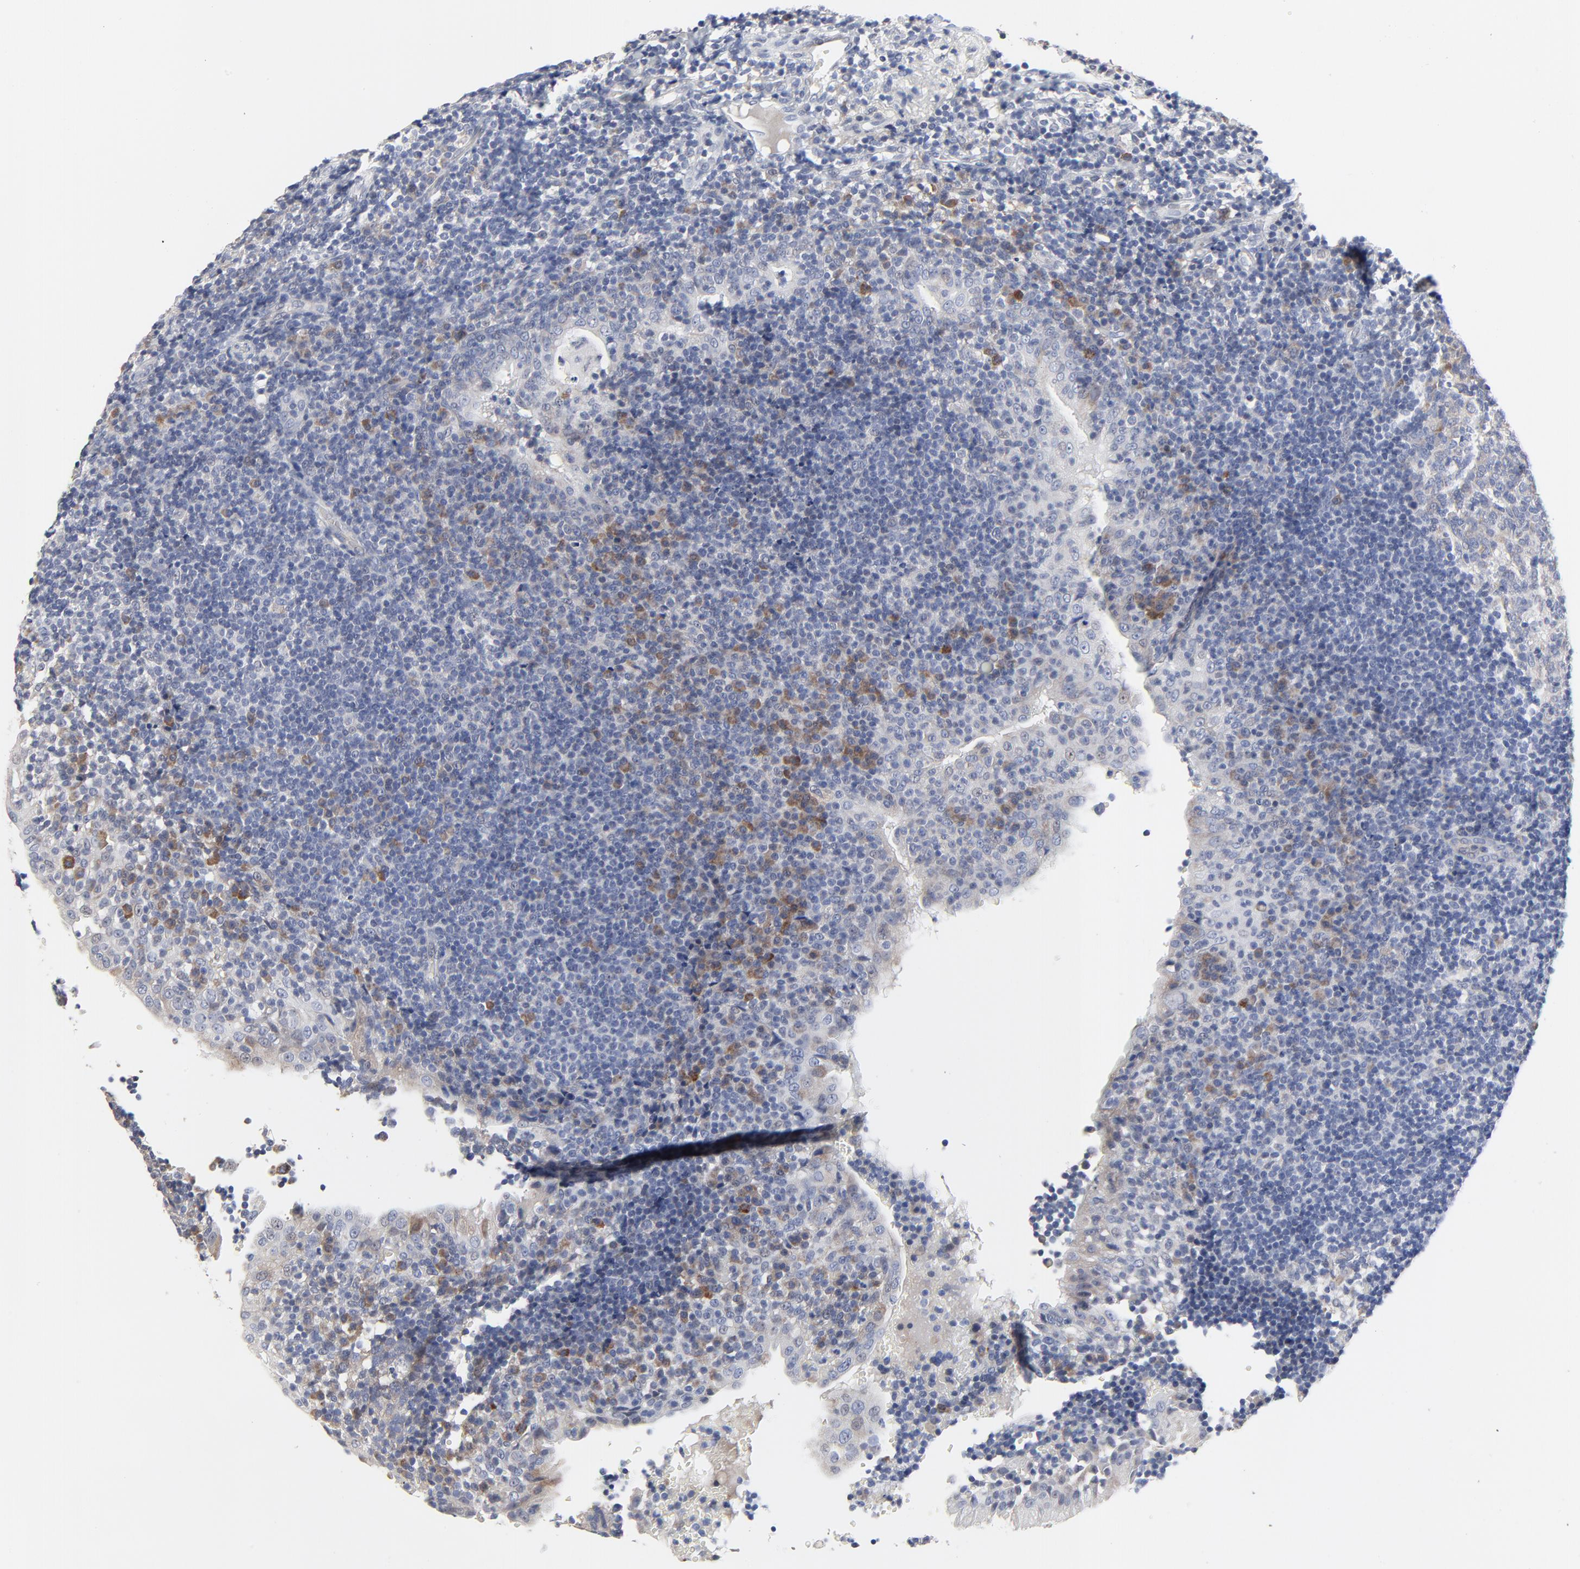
{"staining": {"intensity": "negative", "quantity": "none", "location": "none"}, "tissue": "tonsil", "cell_type": "Germinal center cells", "image_type": "normal", "snomed": [{"axis": "morphology", "description": "Normal tissue, NOS"}, {"axis": "topography", "description": "Tonsil"}], "caption": "Immunohistochemistry (IHC) micrograph of normal human tonsil stained for a protein (brown), which demonstrates no positivity in germinal center cells.", "gene": "NLGN3", "patient": {"sex": "female", "age": 40}}